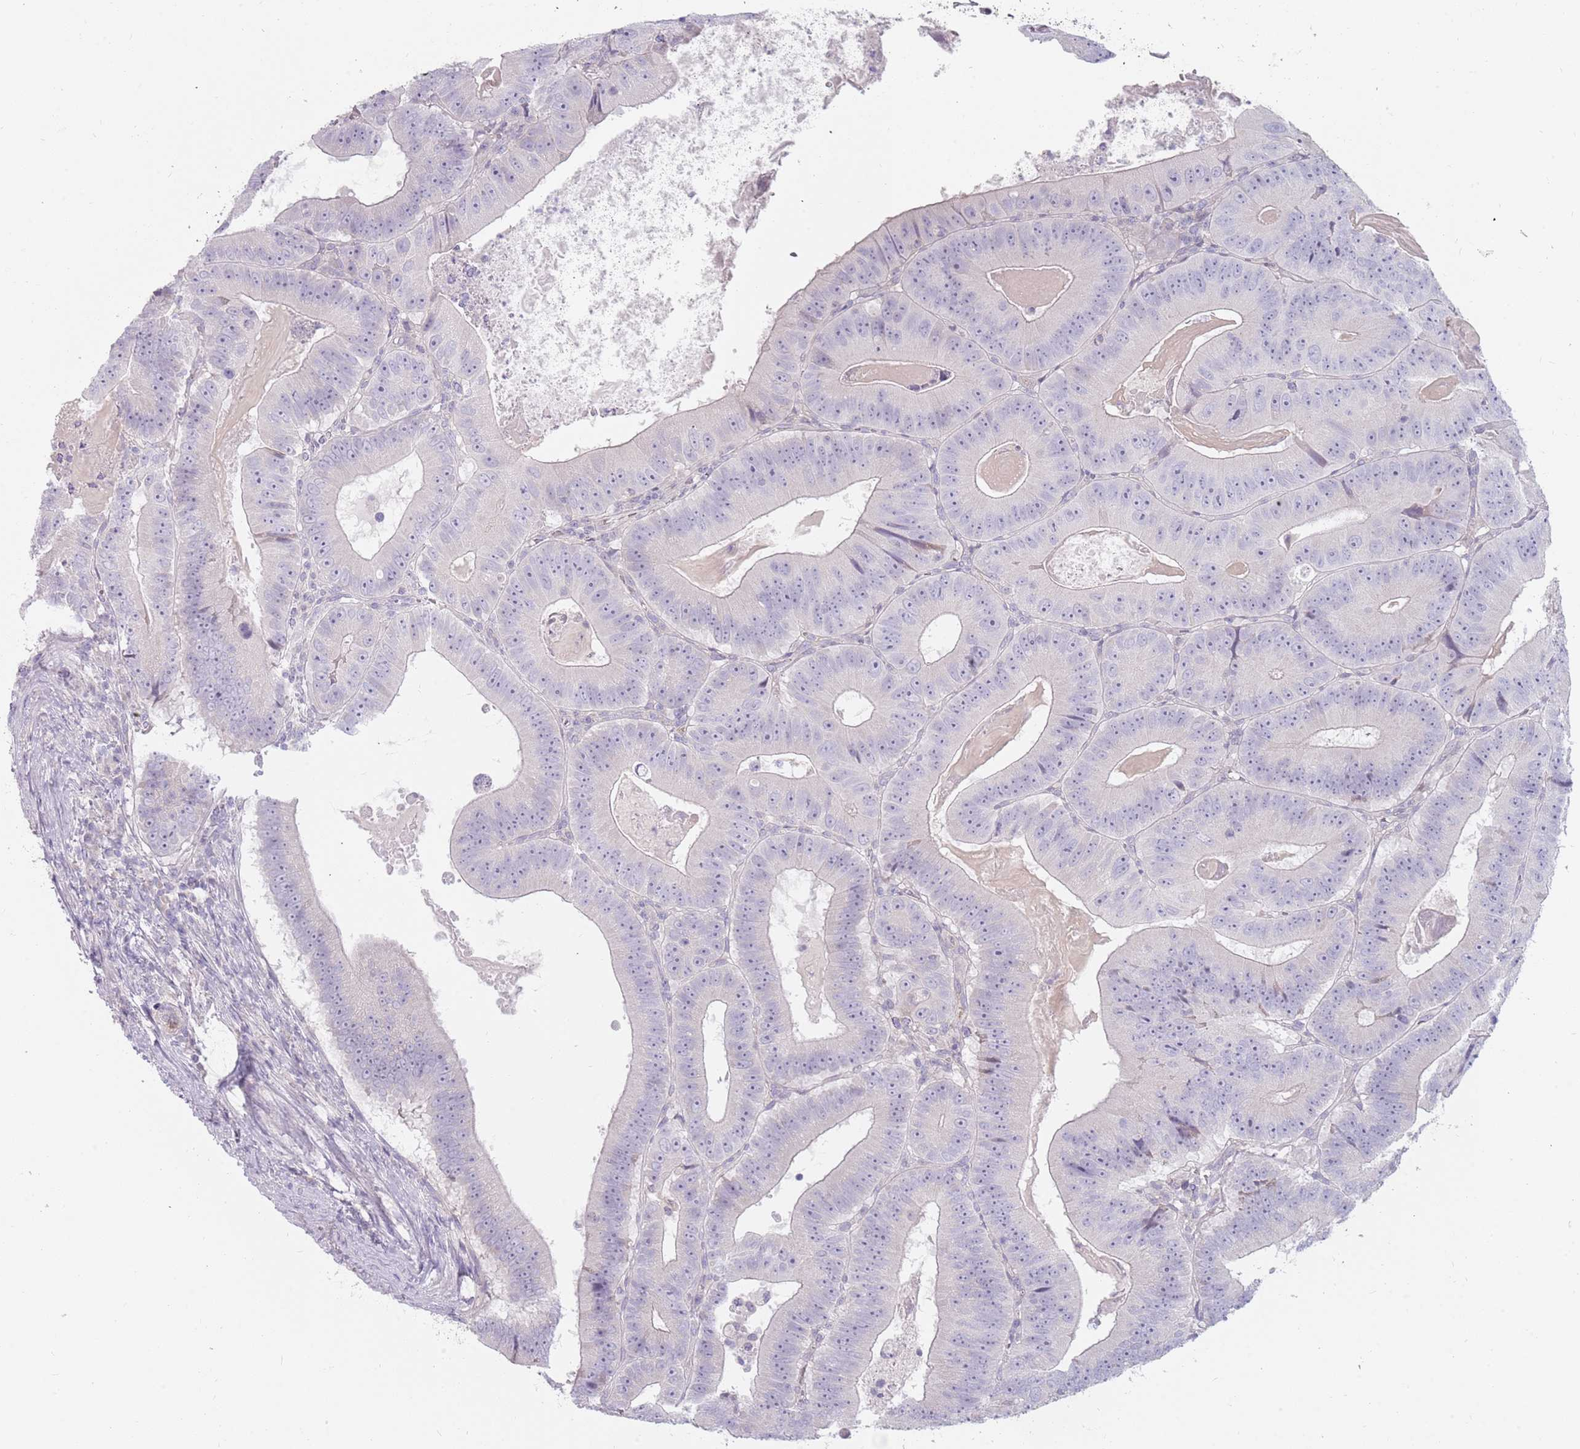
{"staining": {"intensity": "negative", "quantity": "none", "location": "none"}, "tissue": "colorectal cancer", "cell_type": "Tumor cells", "image_type": "cancer", "snomed": [{"axis": "morphology", "description": "Adenocarcinoma, NOS"}, {"axis": "topography", "description": "Colon"}], "caption": "IHC photomicrograph of neoplastic tissue: colorectal adenocarcinoma stained with DAB (3,3'-diaminobenzidine) demonstrates no significant protein positivity in tumor cells. (Immunohistochemistry, brightfield microscopy, high magnification).", "gene": "DDX4", "patient": {"sex": "female", "age": 86}}